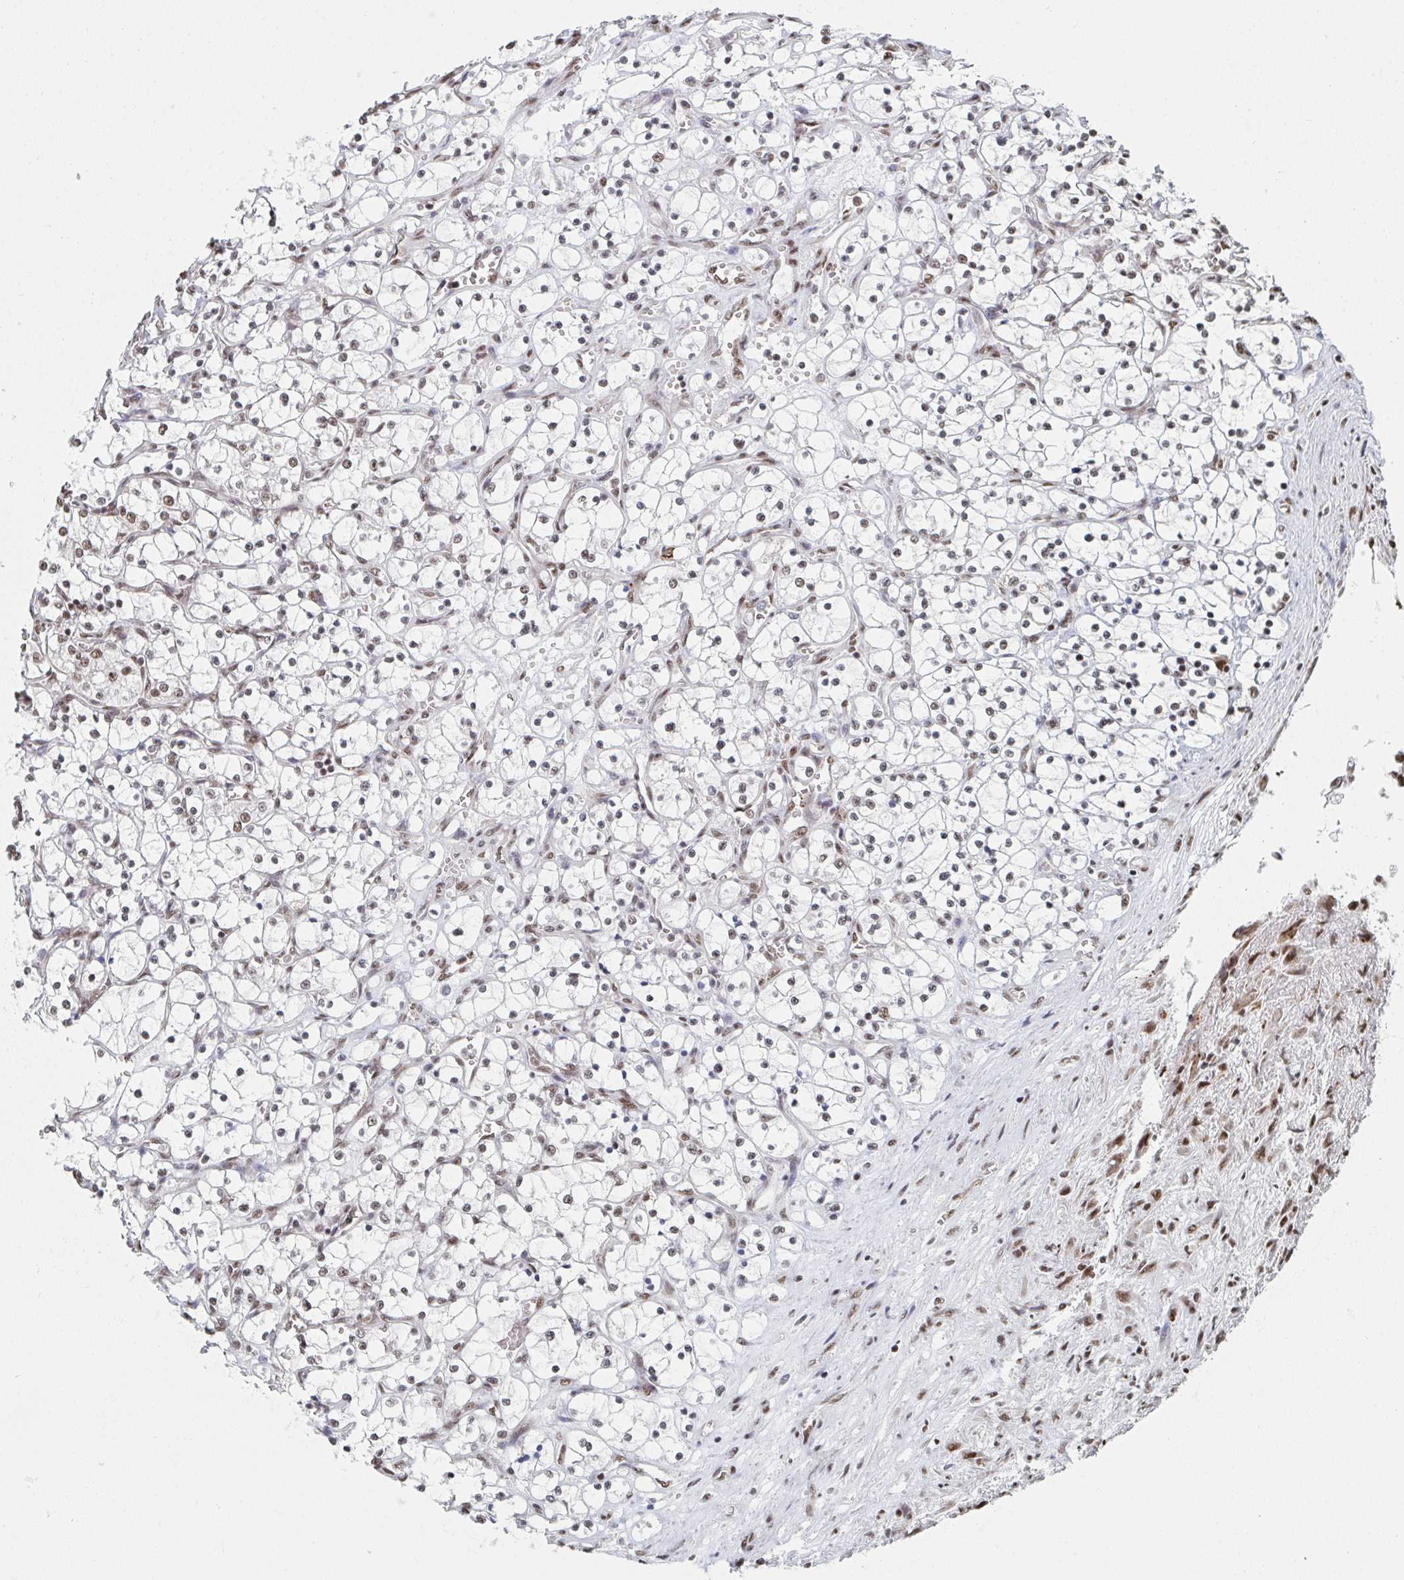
{"staining": {"intensity": "weak", "quantity": "<25%", "location": "nuclear"}, "tissue": "renal cancer", "cell_type": "Tumor cells", "image_type": "cancer", "snomed": [{"axis": "morphology", "description": "Adenocarcinoma, NOS"}, {"axis": "topography", "description": "Kidney"}], "caption": "This is an immunohistochemistry (IHC) photomicrograph of renal cancer (adenocarcinoma). There is no positivity in tumor cells.", "gene": "MBNL1", "patient": {"sex": "female", "age": 69}}